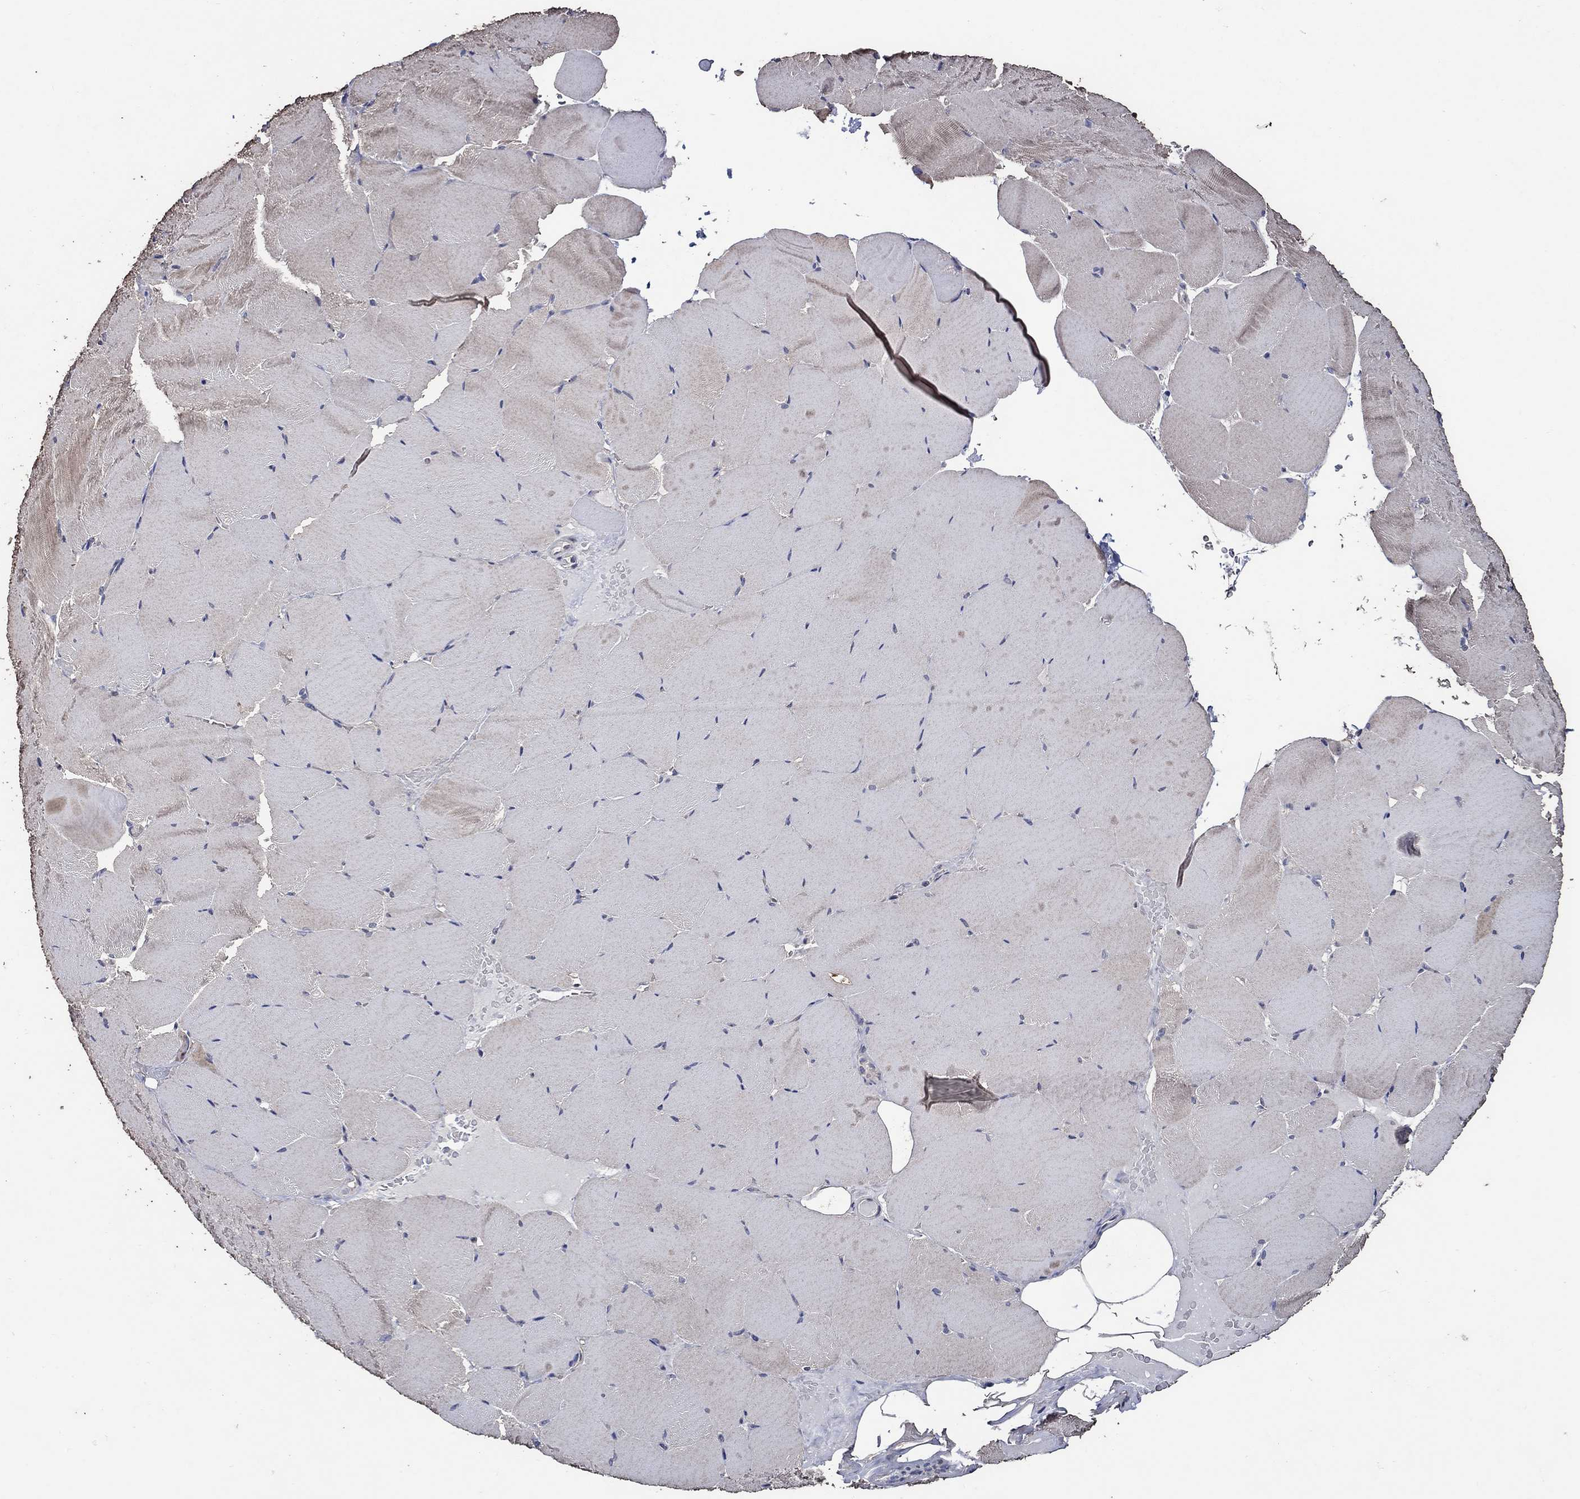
{"staining": {"intensity": "weak", "quantity": "25%-75%", "location": "cytoplasmic/membranous"}, "tissue": "skeletal muscle", "cell_type": "Myocytes", "image_type": "normal", "snomed": [{"axis": "morphology", "description": "Normal tissue, NOS"}, {"axis": "topography", "description": "Skeletal muscle"}], "caption": "The histopathology image reveals a brown stain indicating the presence of a protein in the cytoplasmic/membranous of myocytes in skeletal muscle.", "gene": "HAP1", "patient": {"sex": "female", "age": 37}}